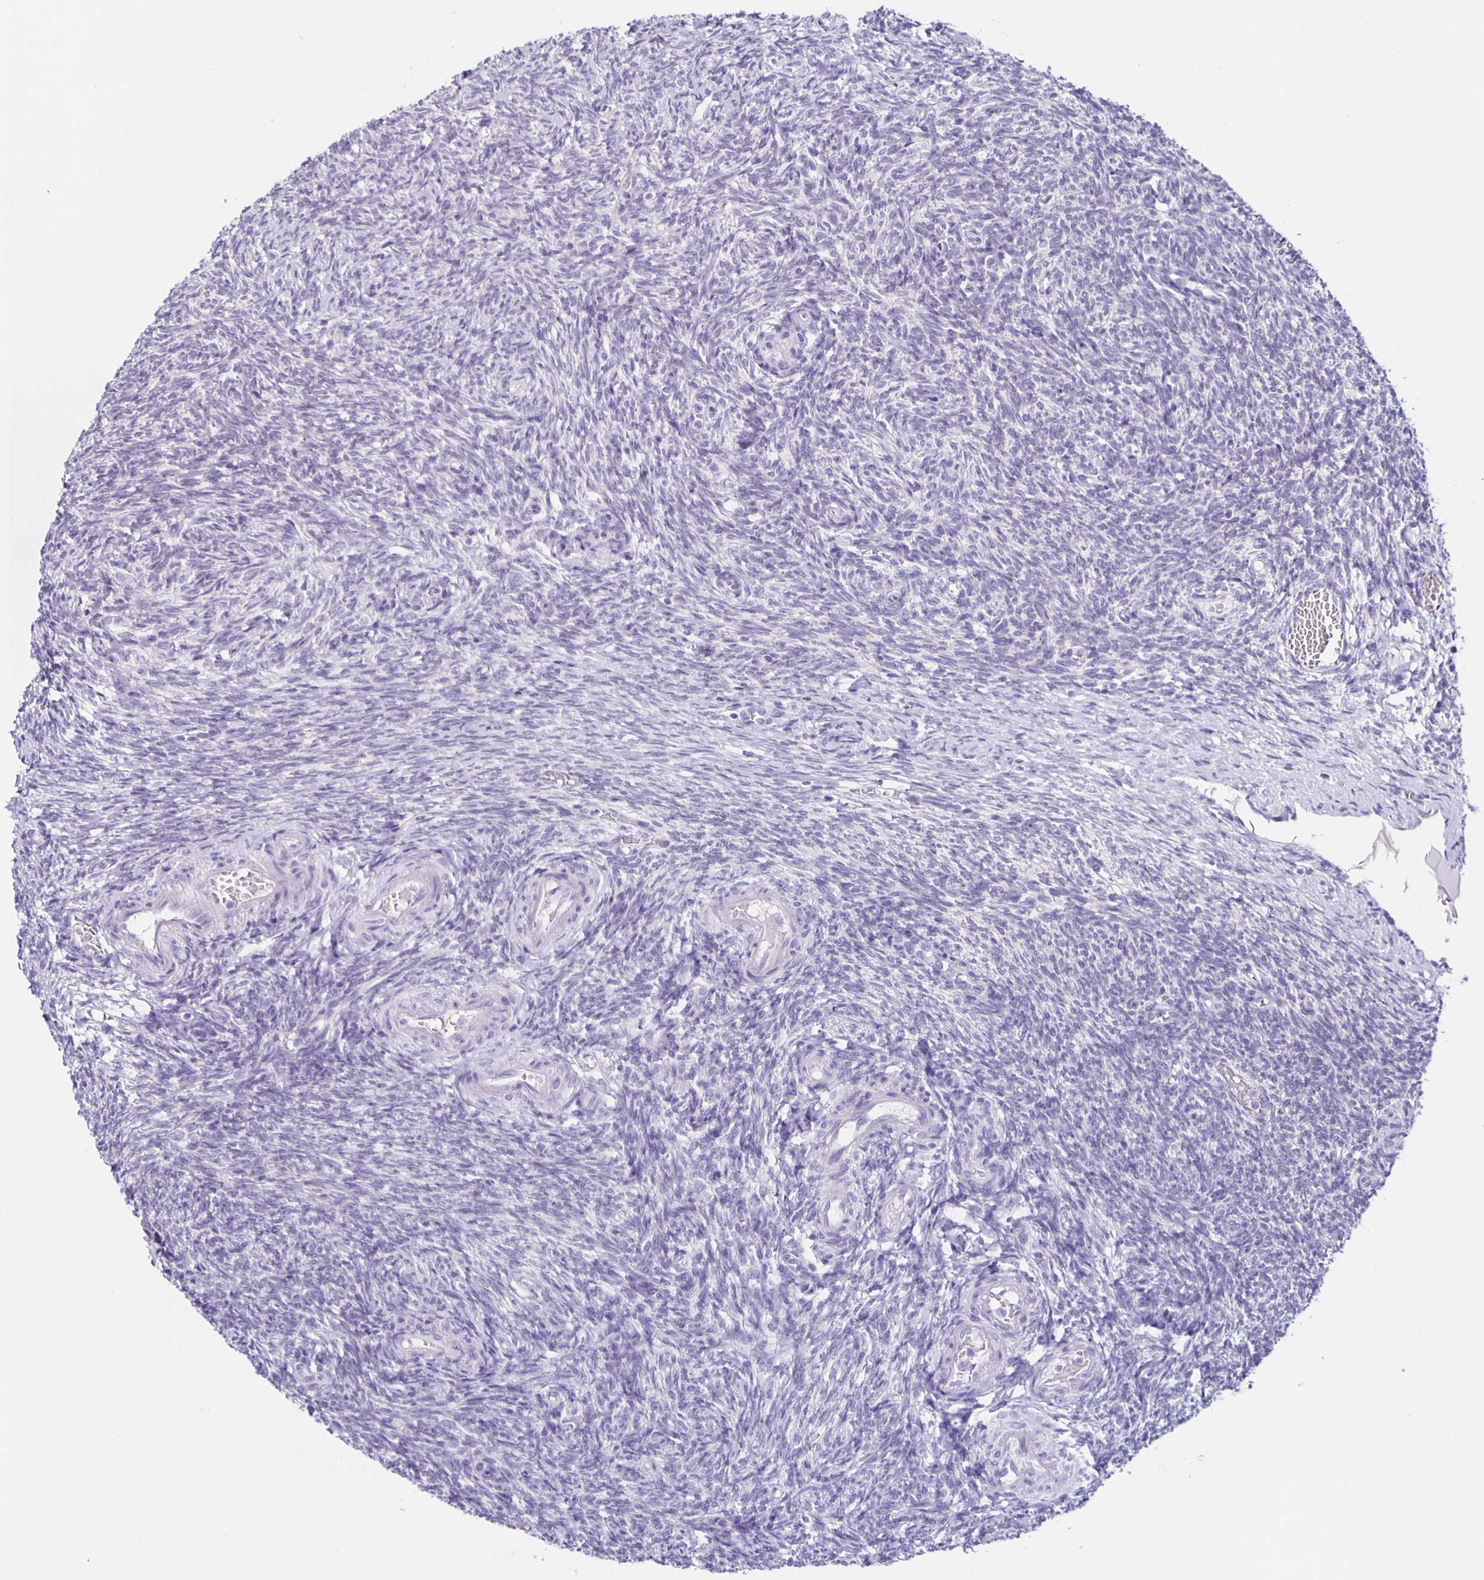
{"staining": {"intensity": "weak", "quantity": "<25%", "location": "cytoplasmic/membranous"}, "tissue": "ovary", "cell_type": "Follicle cells", "image_type": "normal", "snomed": [{"axis": "morphology", "description": "Normal tissue, NOS"}, {"axis": "topography", "description": "Ovary"}], "caption": "DAB immunohistochemical staining of normal ovary displays no significant expression in follicle cells.", "gene": "SLC12A3", "patient": {"sex": "female", "age": 39}}